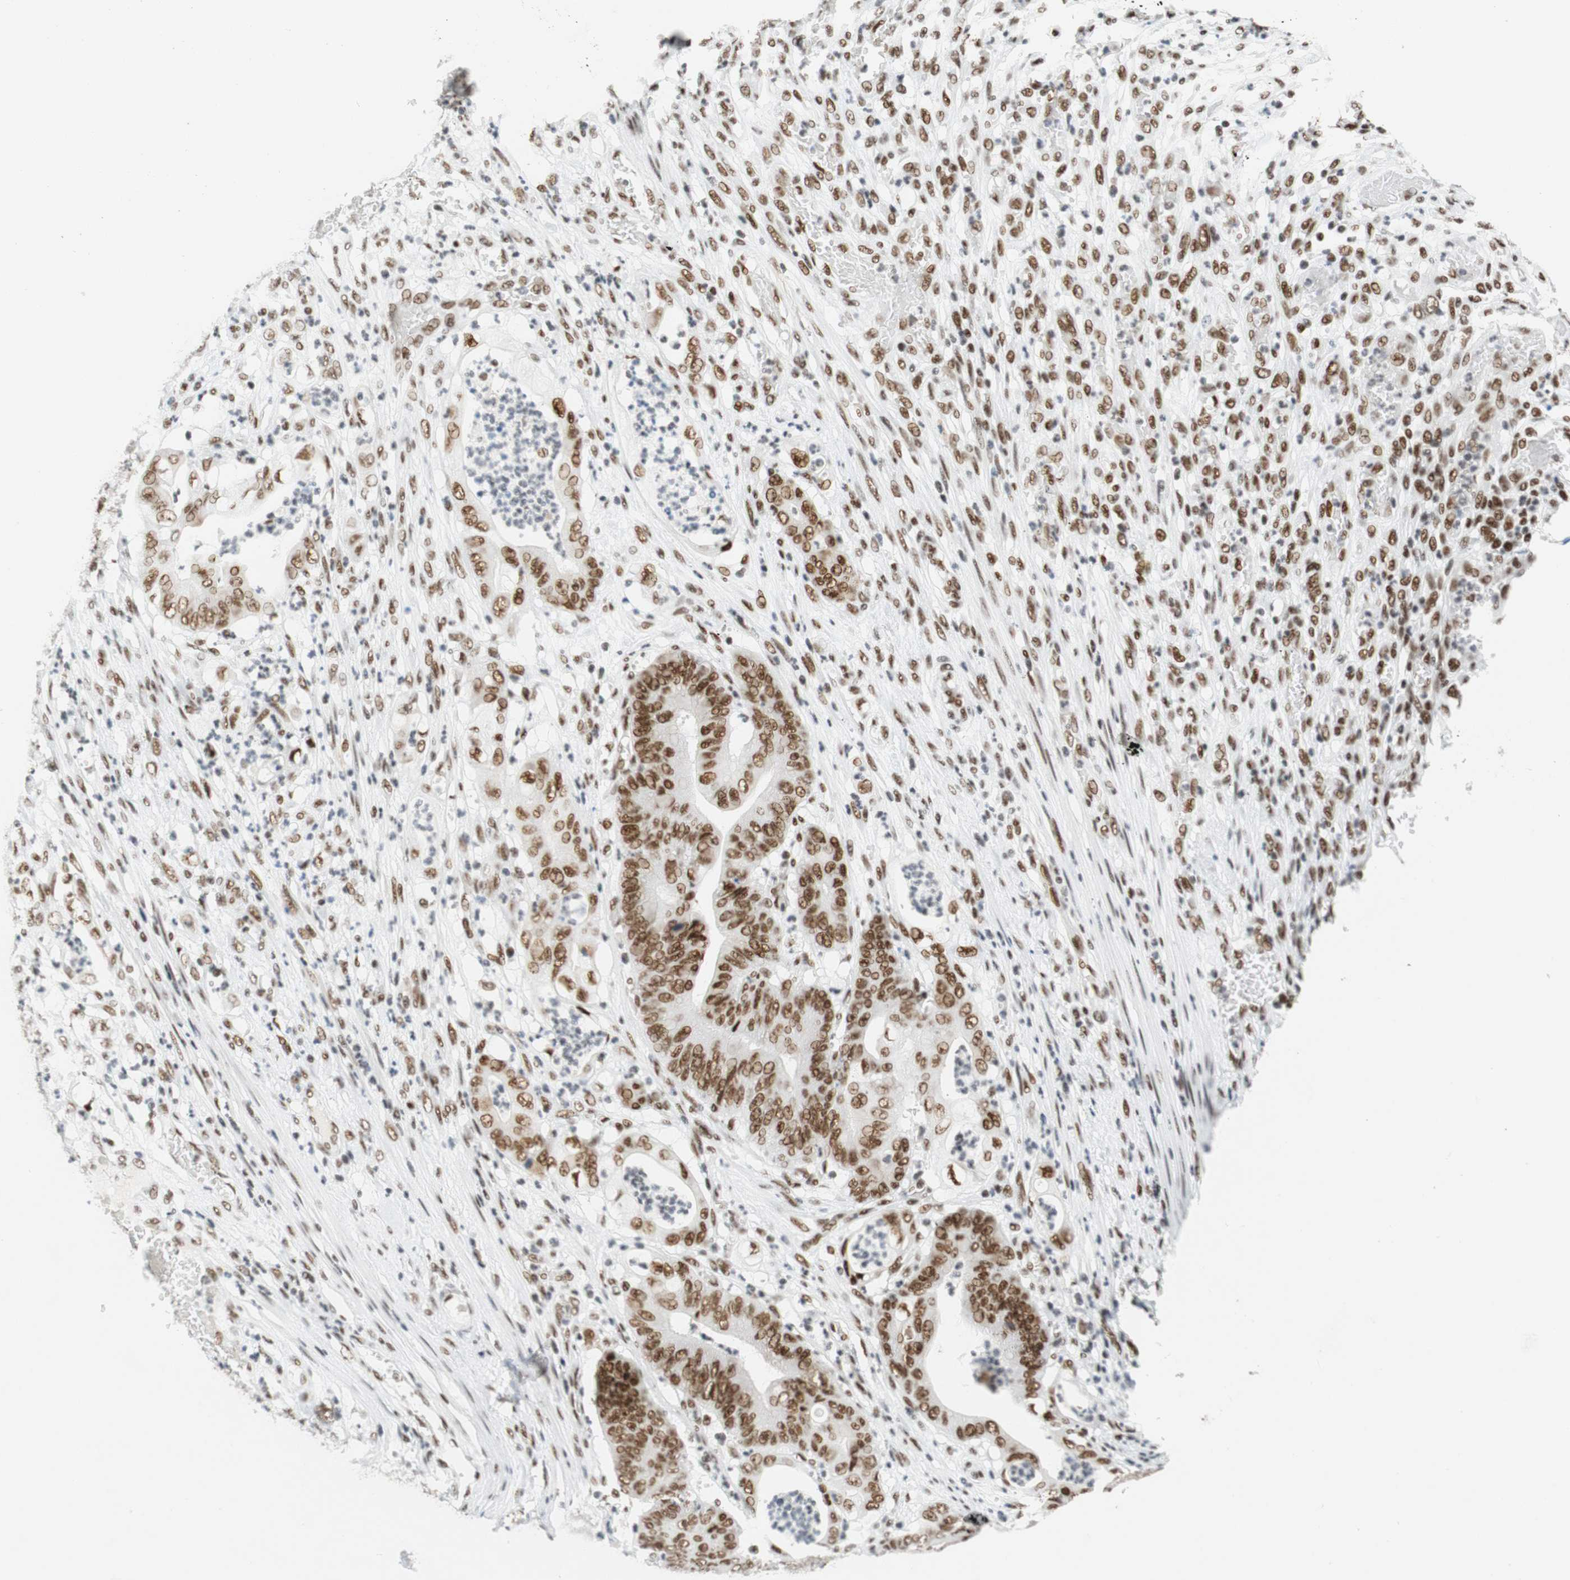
{"staining": {"intensity": "moderate", "quantity": ">75%", "location": "cytoplasmic/membranous,nuclear"}, "tissue": "stomach cancer", "cell_type": "Tumor cells", "image_type": "cancer", "snomed": [{"axis": "morphology", "description": "Adenocarcinoma, NOS"}, {"axis": "topography", "description": "Stomach"}], "caption": "Protein expression analysis of adenocarcinoma (stomach) displays moderate cytoplasmic/membranous and nuclear expression in approximately >75% of tumor cells. (DAB (3,3'-diaminobenzidine) IHC with brightfield microscopy, high magnification).", "gene": "RNF20", "patient": {"sex": "female", "age": 73}}